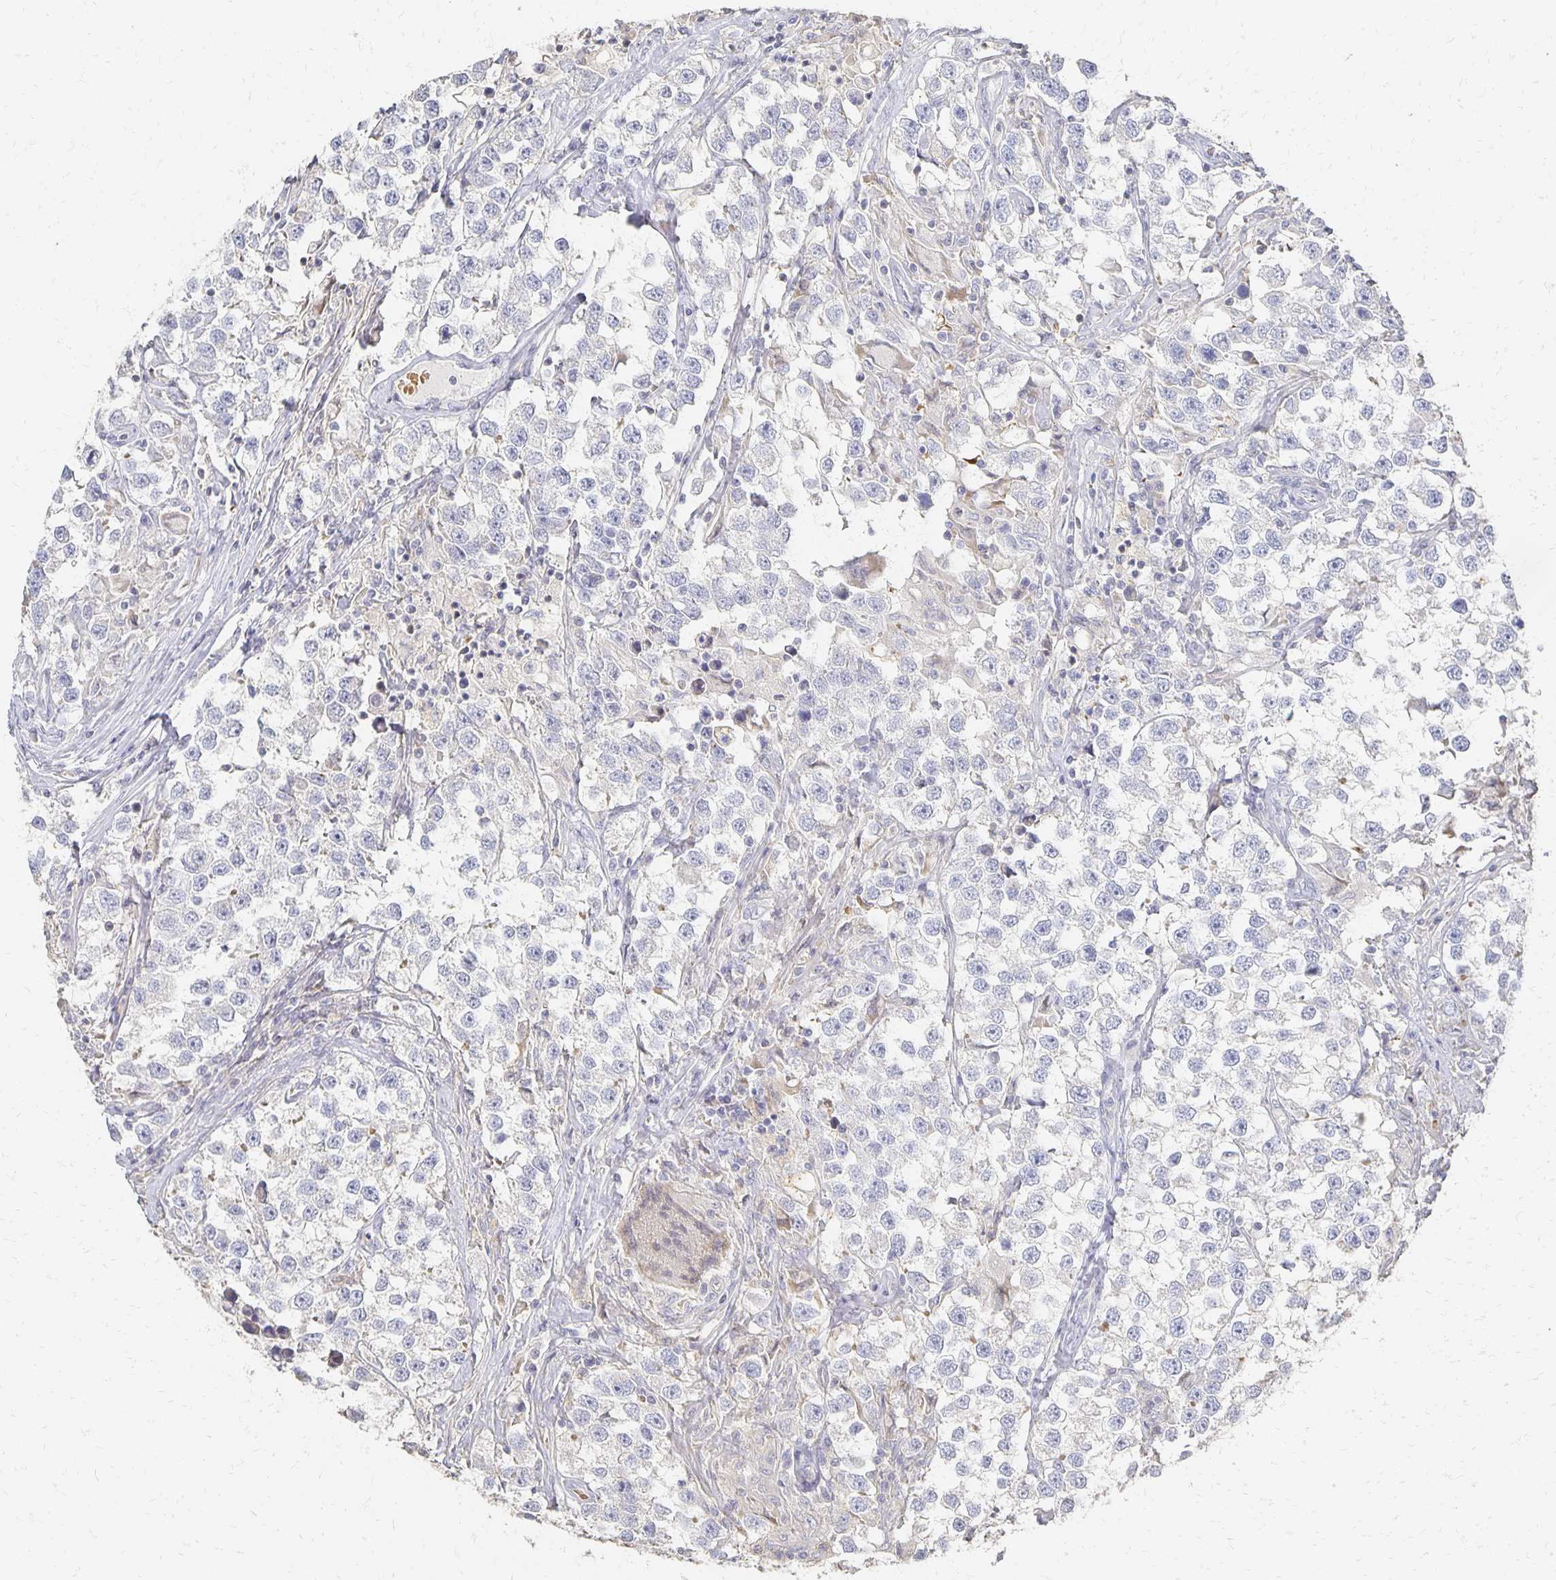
{"staining": {"intensity": "negative", "quantity": "none", "location": "none"}, "tissue": "testis cancer", "cell_type": "Tumor cells", "image_type": "cancer", "snomed": [{"axis": "morphology", "description": "Seminoma, NOS"}, {"axis": "topography", "description": "Testis"}], "caption": "An image of testis cancer stained for a protein demonstrates no brown staining in tumor cells.", "gene": "CST6", "patient": {"sex": "male", "age": 46}}